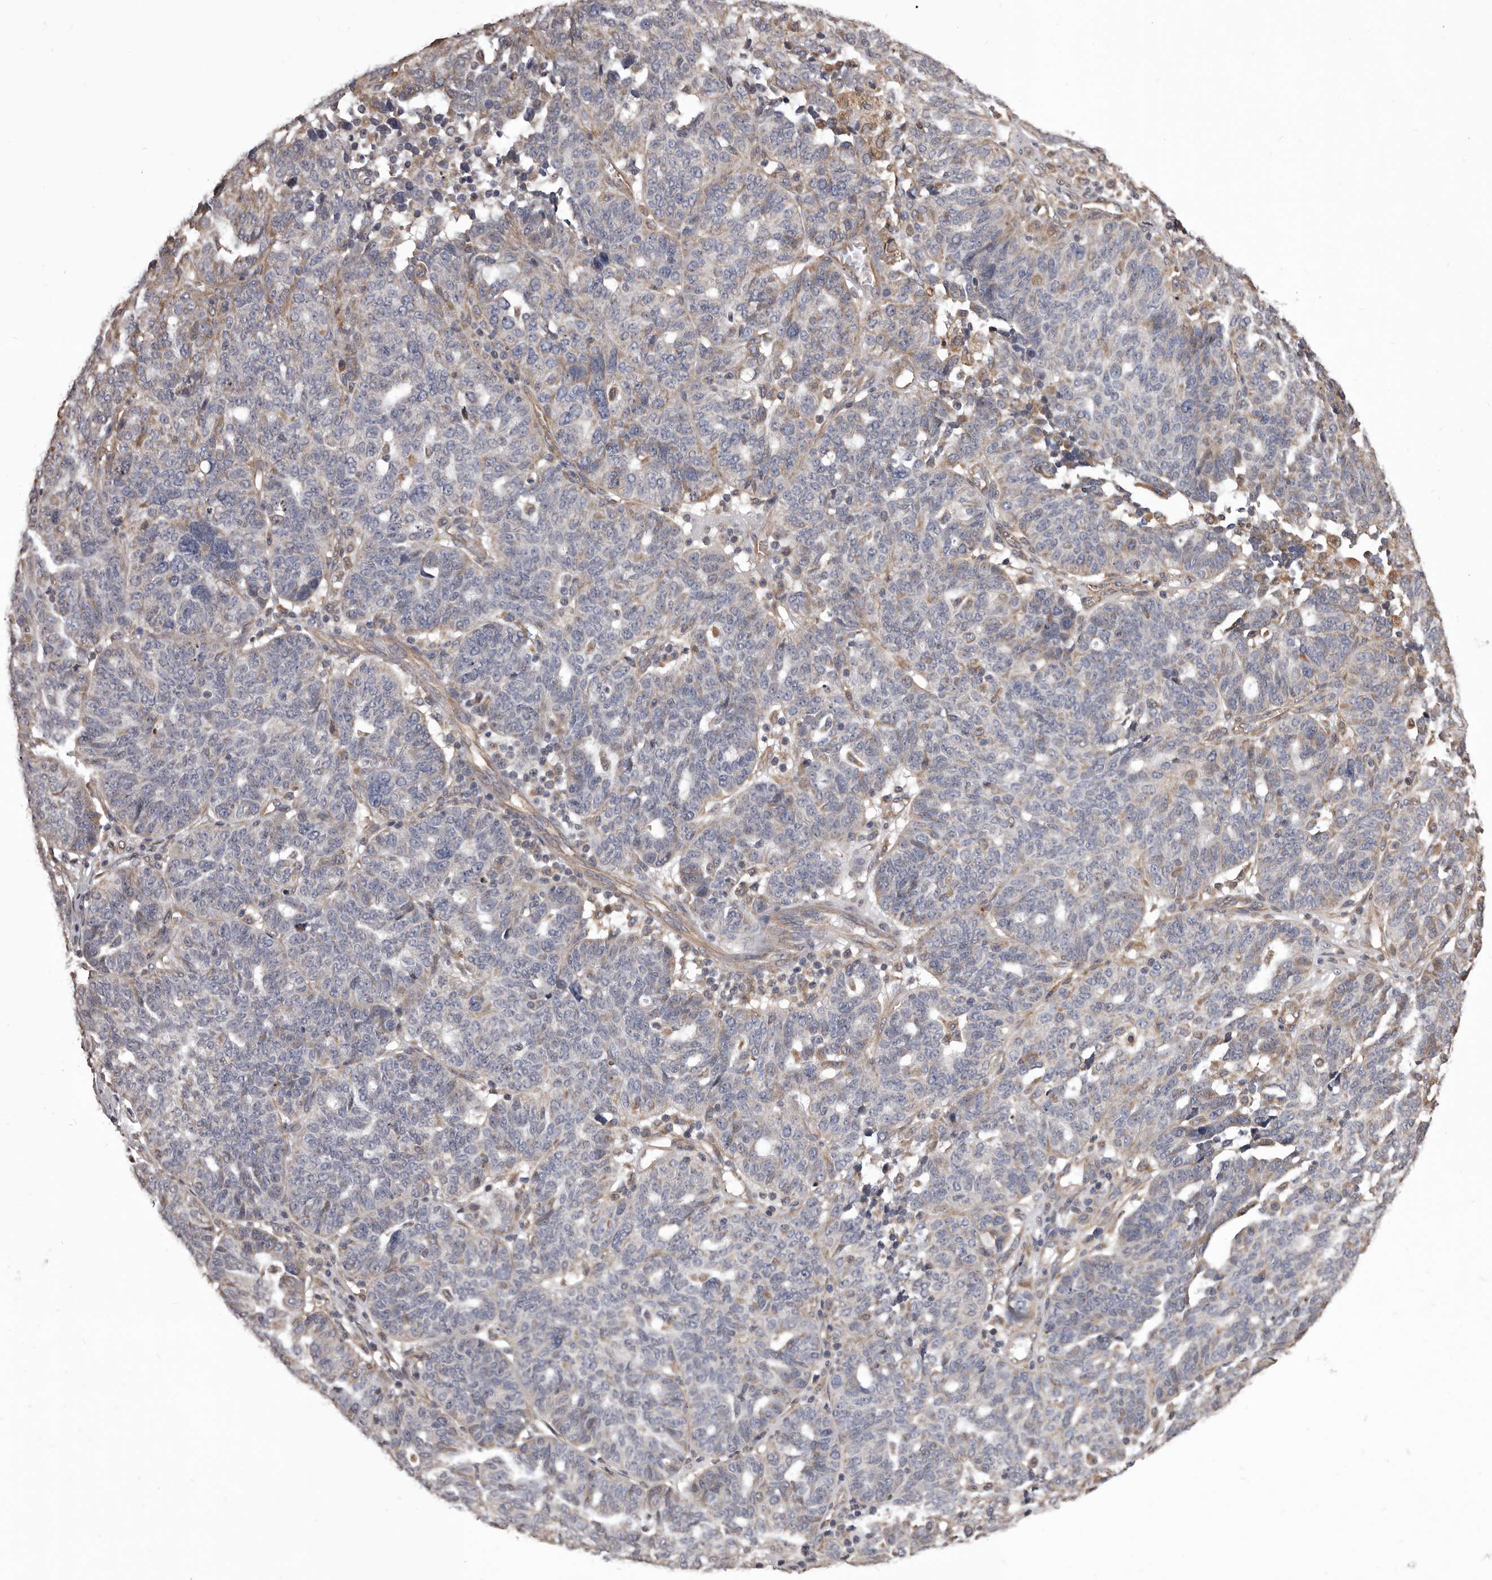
{"staining": {"intensity": "negative", "quantity": "none", "location": "none"}, "tissue": "ovarian cancer", "cell_type": "Tumor cells", "image_type": "cancer", "snomed": [{"axis": "morphology", "description": "Cystadenocarcinoma, serous, NOS"}, {"axis": "topography", "description": "Ovary"}], "caption": "The micrograph reveals no staining of tumor cells in ovarian cancer. (DAB (3,3'-diaminobenzidine) IHC visualized using brightfield microscopy, high magnification).", "gene": "CEP104", "patient": {"sex": "female", "age": 59}}